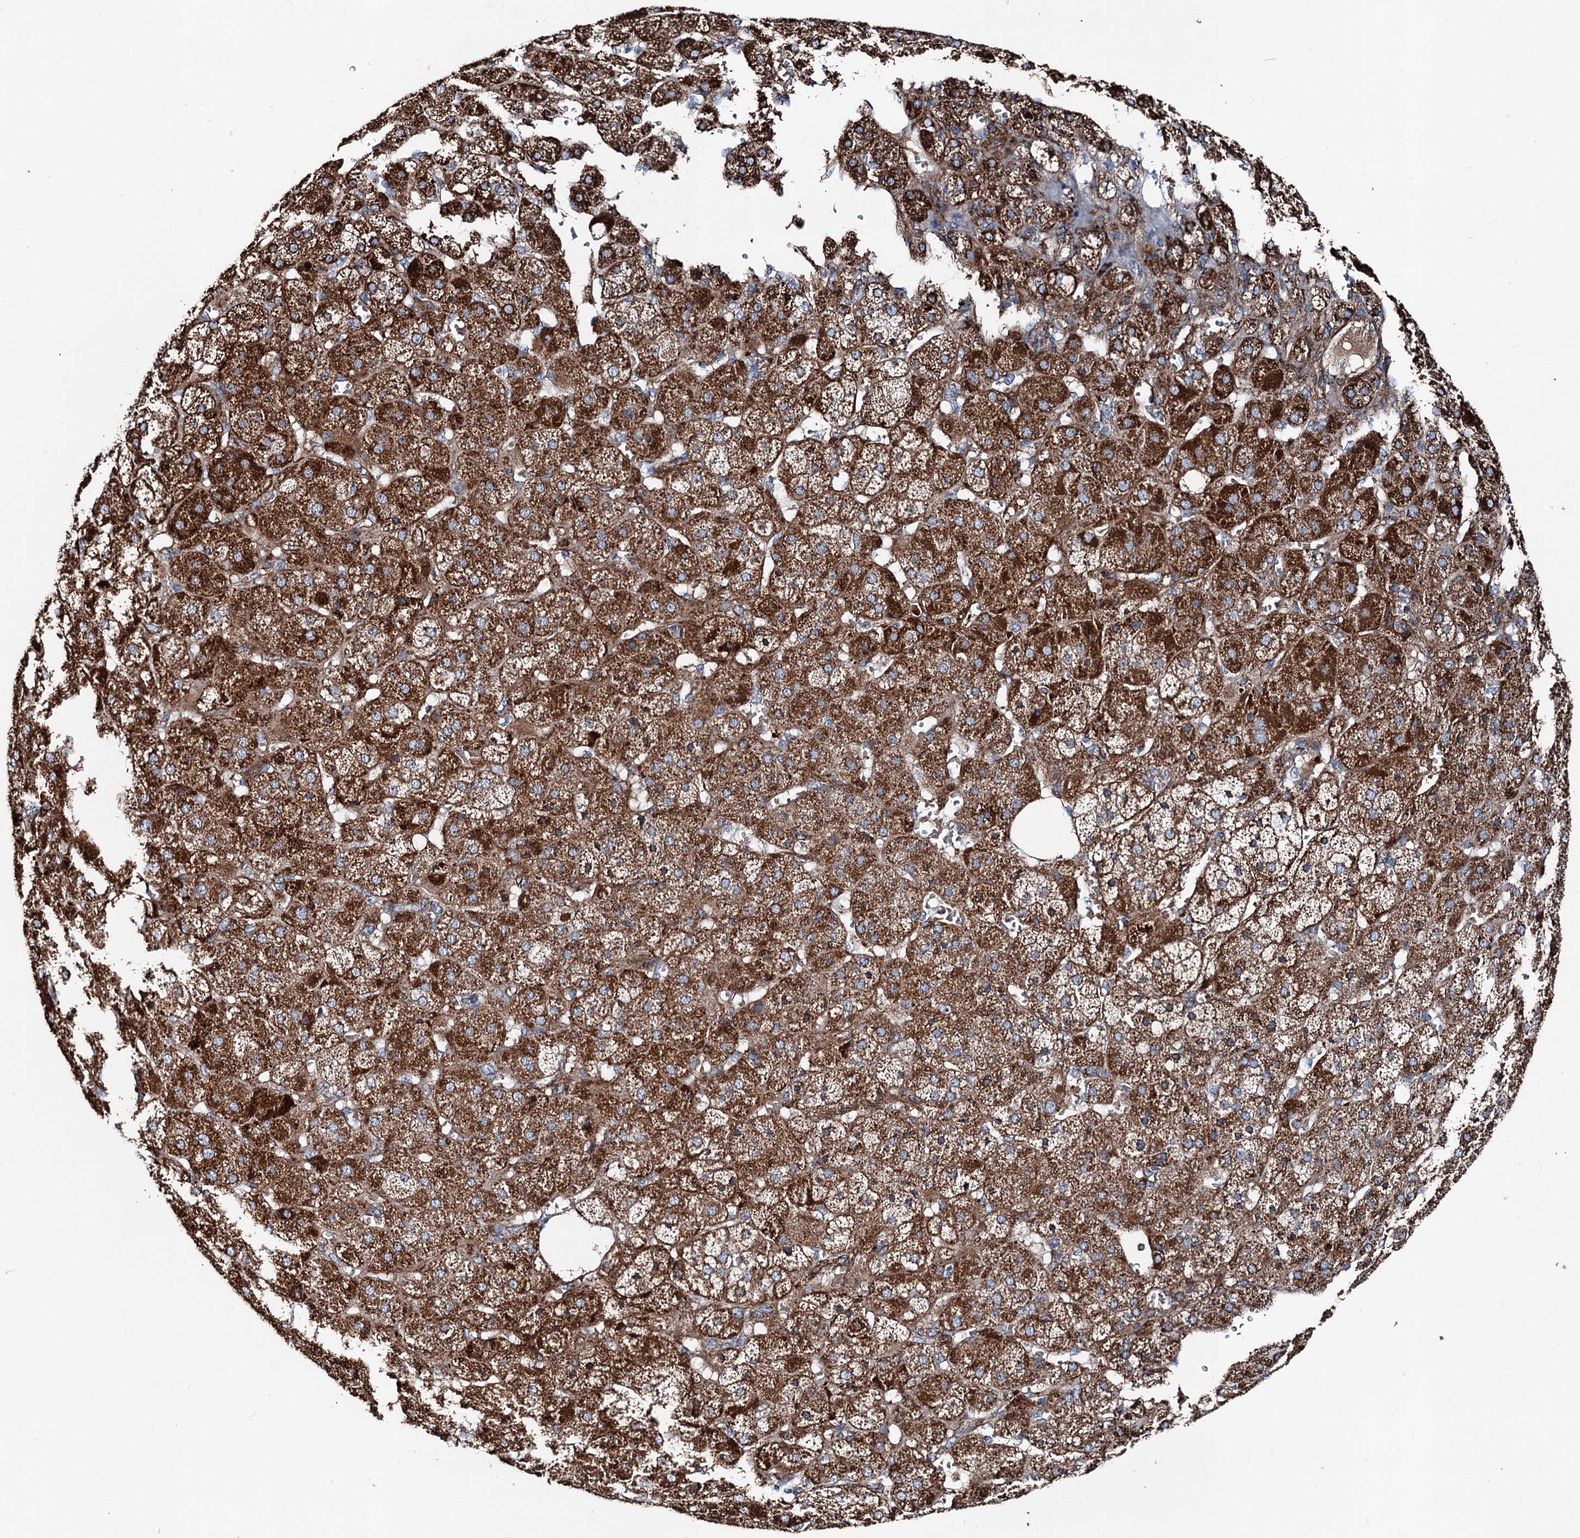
{"staining": {"intensity": "strong", "quantity": ">75%", "location": "cytoplasmic/membranous"}, "tissue": "adrenal gland", "cell_type": "Glandular cells", "image_type": "normal", "snomed": [{"axis": "morphology", "description": "Normal tissue, NOS"}, {"axis": "topography", "description": "Adrenal gland"}], "caption": "Approximately >75% of glandular cells in normal human adrenal gland demonstrate strong cytoplasmic/membranous protein expression as visualized by brown immunohistochemical staining.", "gene": "DDIAS", "patient": {"sex": "female", "age": 57}}